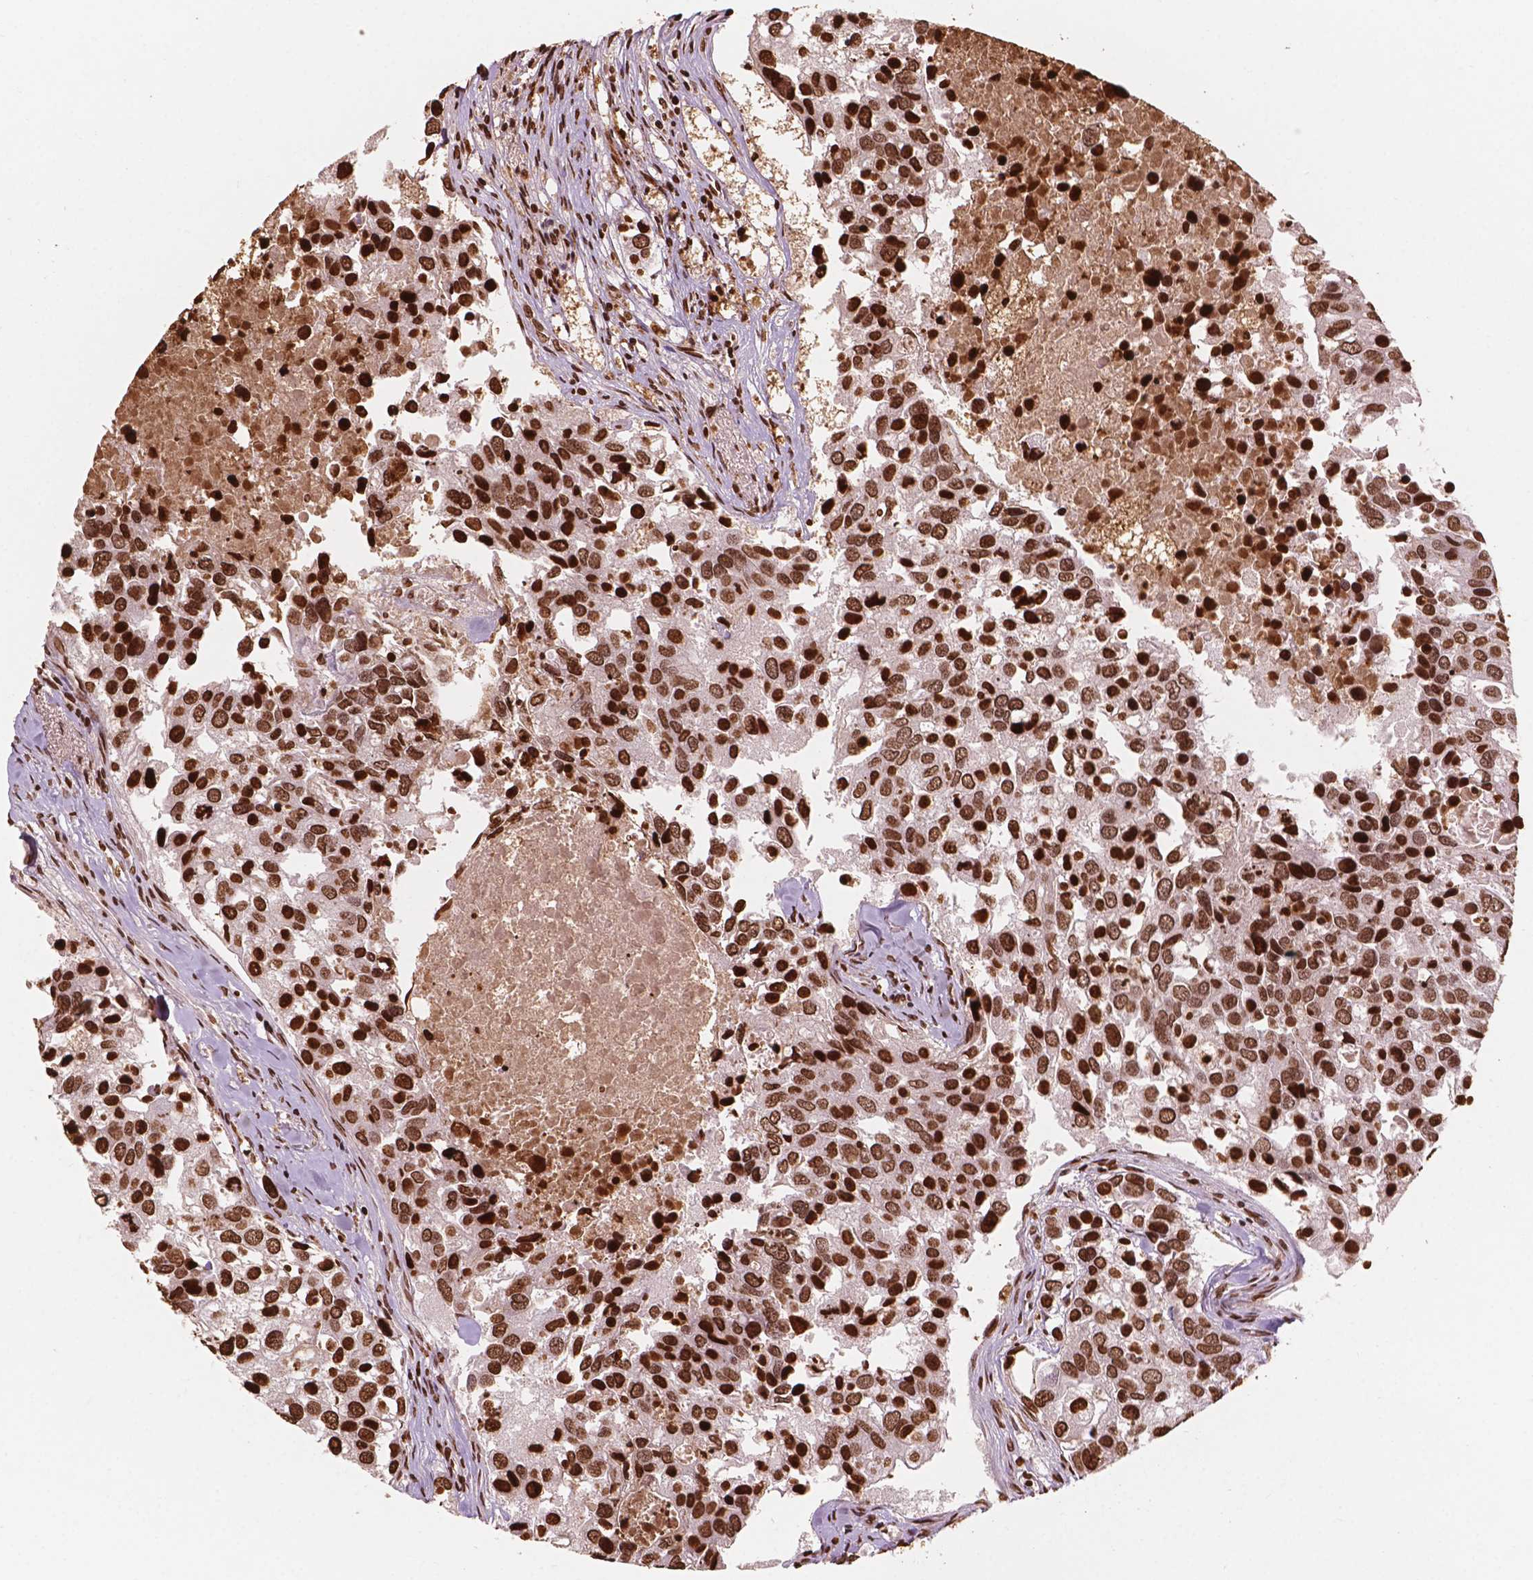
{"staining": {"intensity": "strong", "quantity": ">75%", "location": "nuclear"}, "tissue": "breast cancer", "cell_type": "Tumor cells", "image_type": "cancer", "snomed": [{"axis": "morphology", "description": "Duct carcinoma"}, {"axis": "topography", "description": "Breast"}], "caption": "Breast cancer (infiltrating ductal carcinoma) tissue reveals strong nuclear expression in about >75% of tumor cells, visualized by immunohistochemistry.", "gene": "H3C7", "patient": {"sex": "female", "age": 83}}